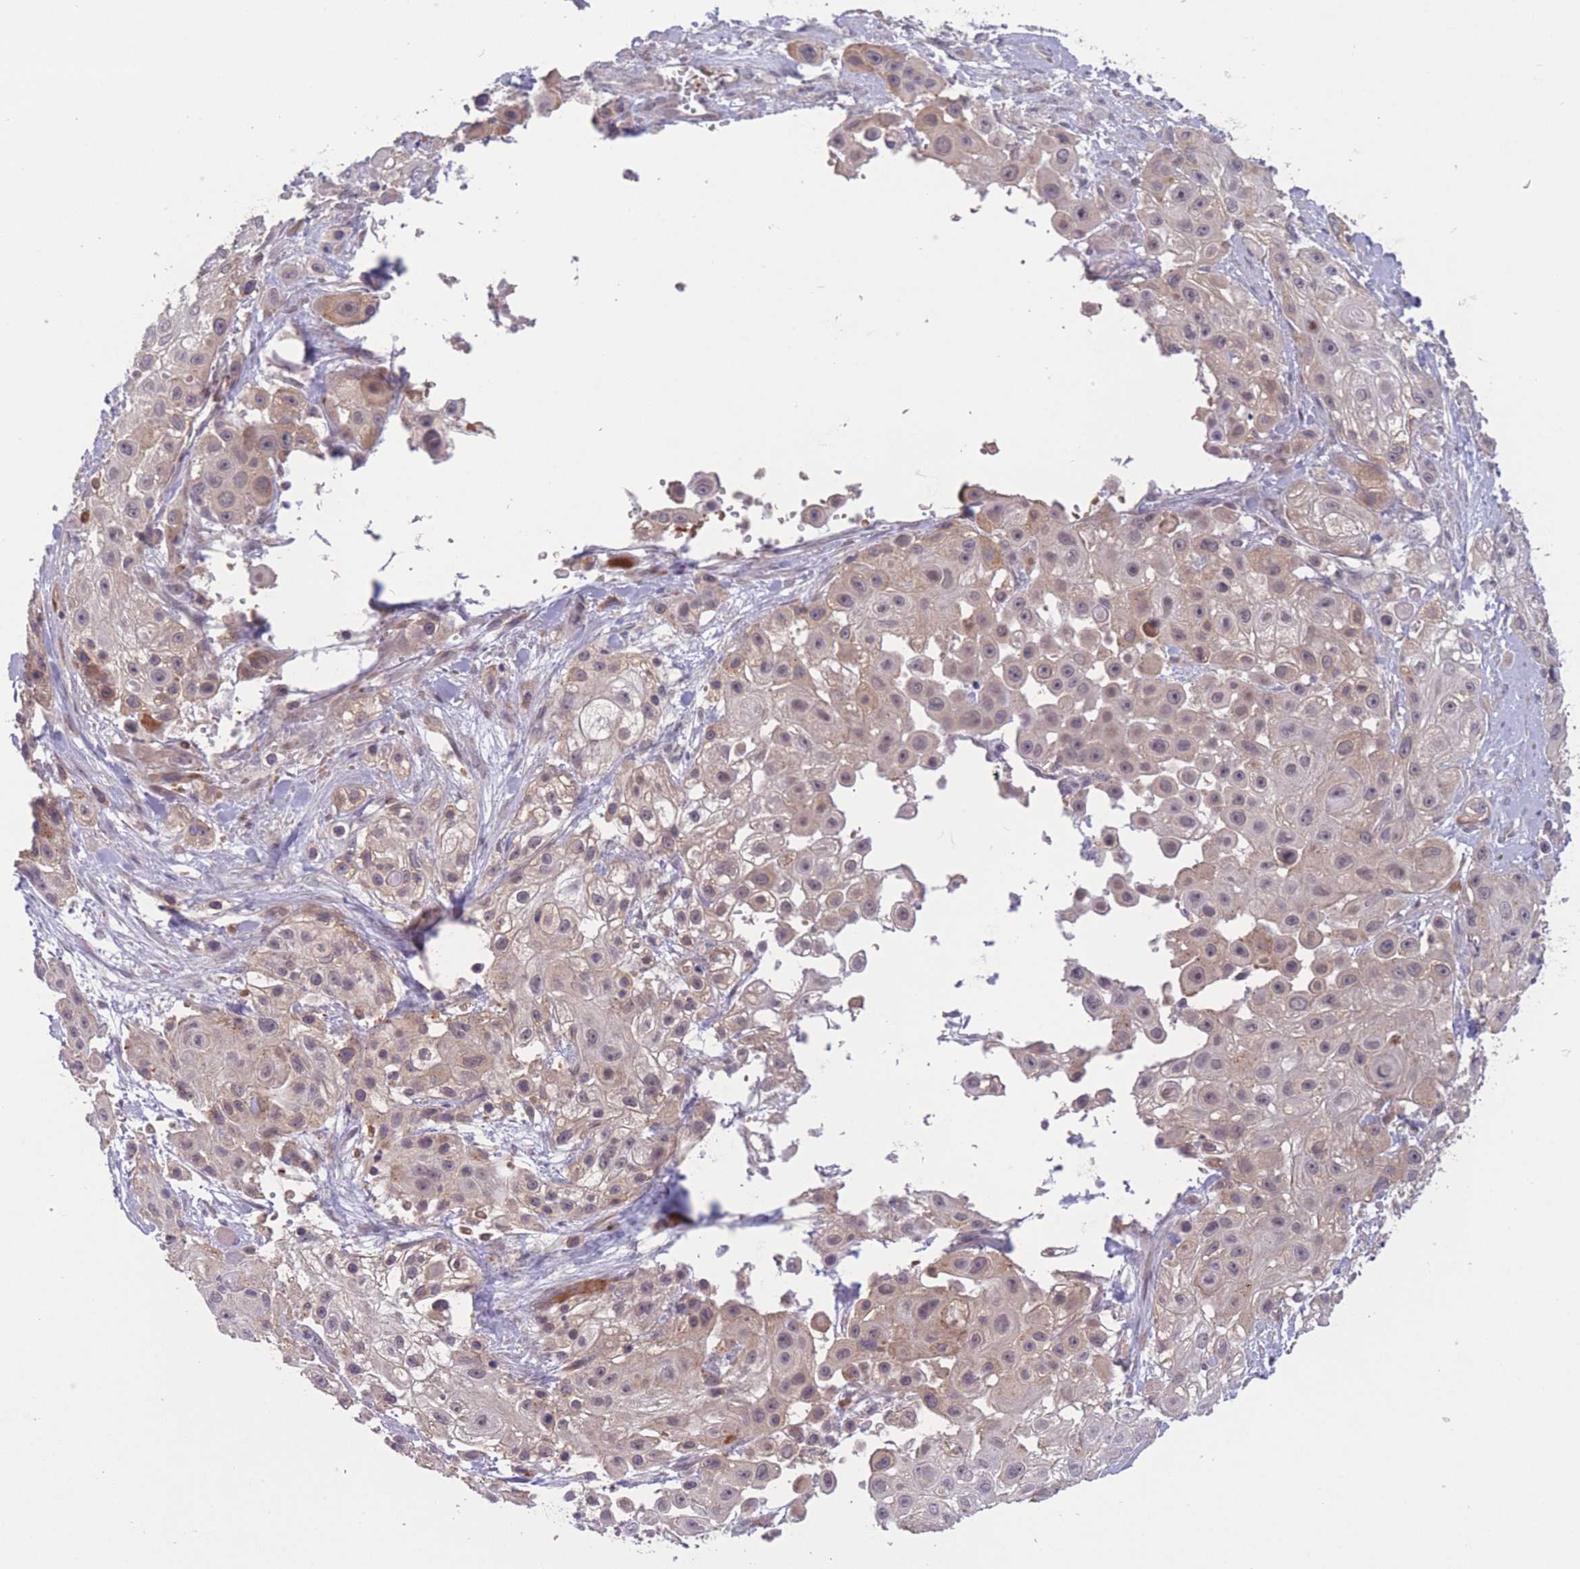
{"staining": {"intensity": "weak", "quantity": "25%-75%", "location": "cytoplasmic/membranous"}, "tissue": "skin cancer", "cell_type": "Tumor cells", "image_type": "cancer", "snomed": [{"axis": "morphology", "description": "Squamous cell carcinoma, NOS"}, {"axis": "topography", "description": "Skin"}], "caption": "High-power microscopy captured an IHC photomicrograph of skin cancer, revealing weak cytoplasmic/membranous staining in about 25%-75% of tumor cells. (DAB IHC, brown staining for protein, blue staining for nuclei).", "gene": "FUT5", "patient": {"sex": "male", "age": 67}}